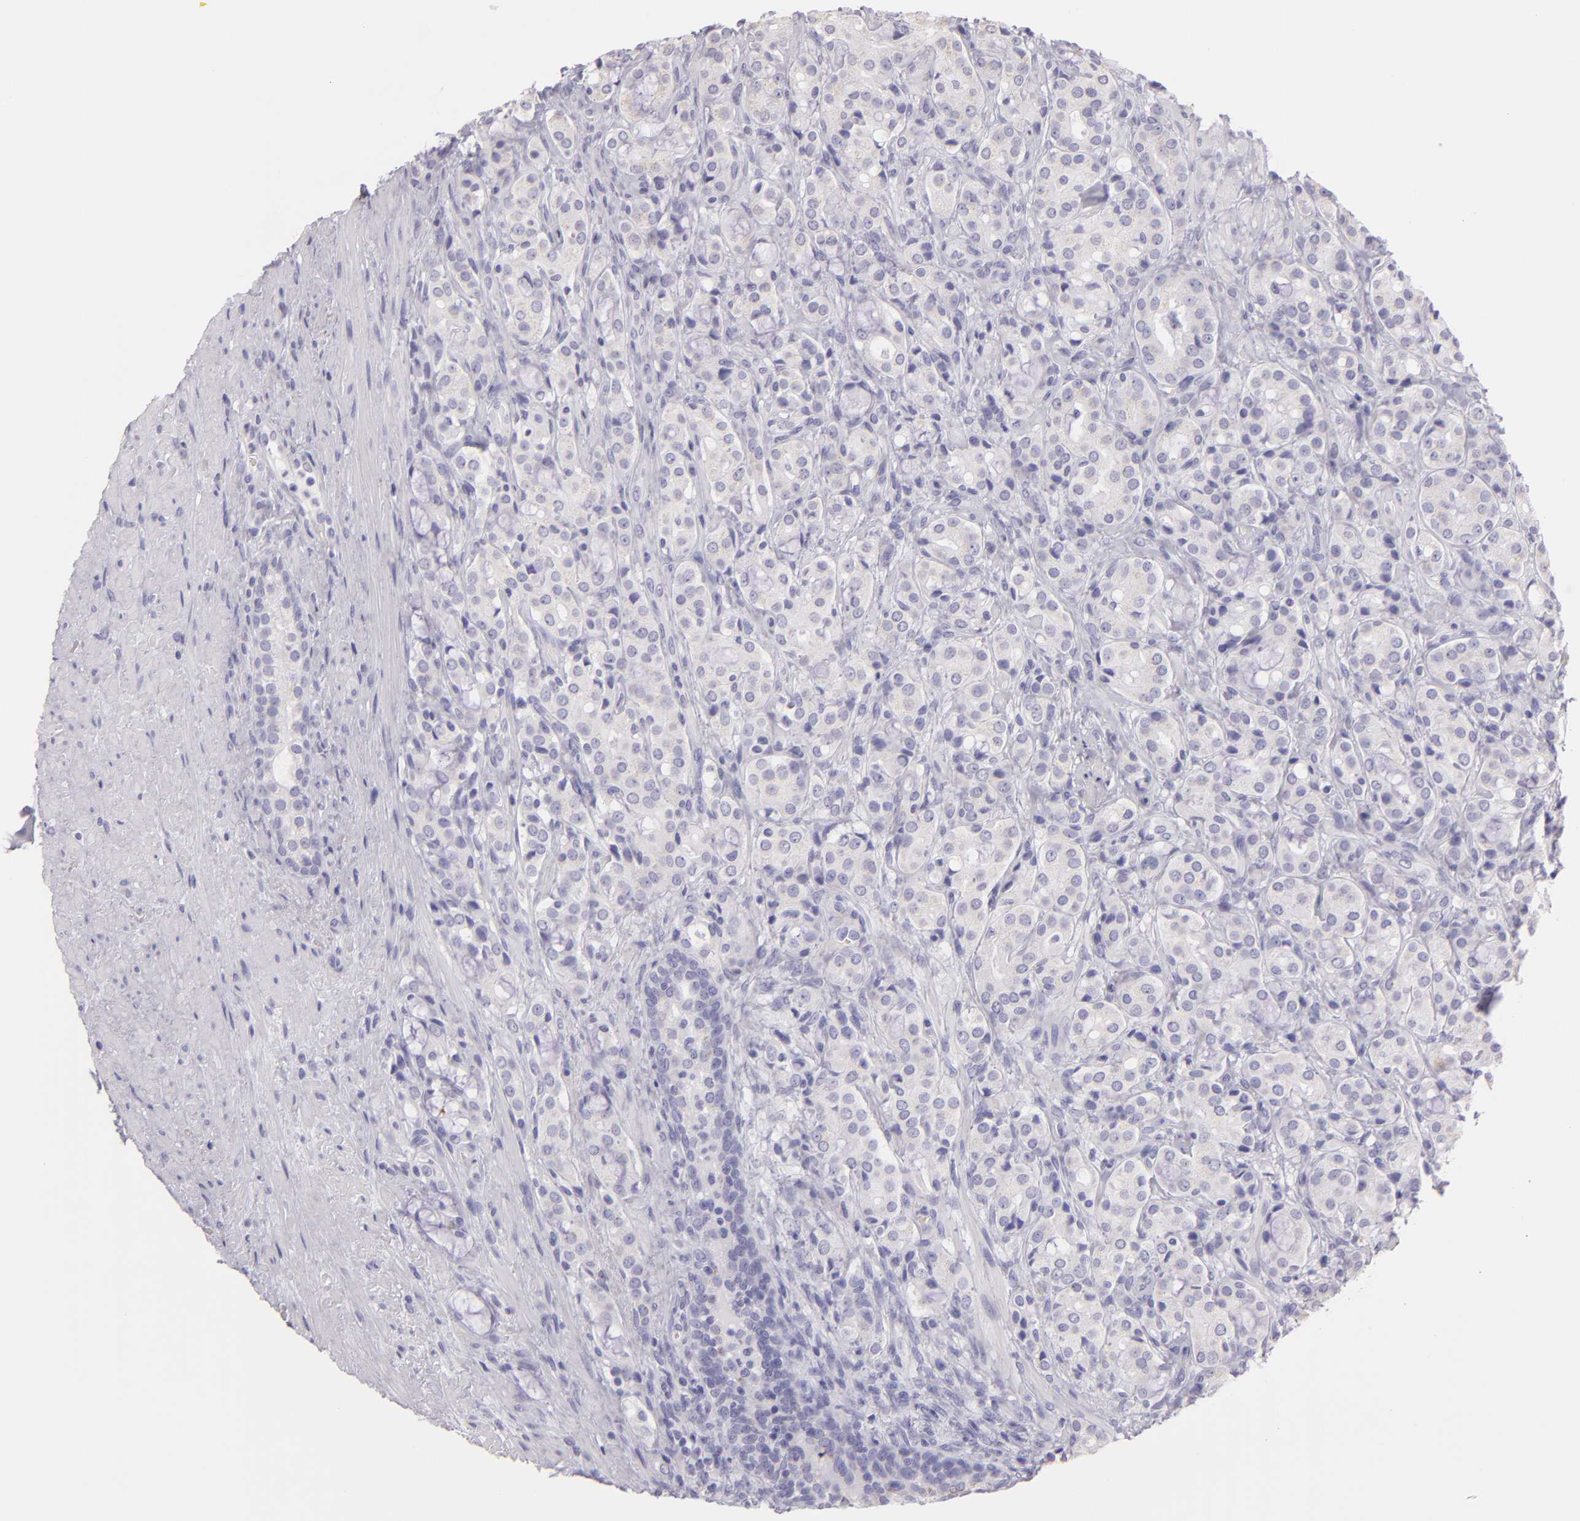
{"staining": {"intensity": "negative", "quantity": "none", "location": "none"}, "tissue": "prostate cancer", "cell_type": "Tumor cells", "image_type": "cancer", "snomed": [{"axis": "morphology", "description": "Adenocarcinoma, High grade"}, {"axis": "topography", "description": "Prostate"}], "caption": "This is a photomicrograph of immunohistochemistry staining of prostate adenocarcinoma (high-grade), which shows no expression in tumor cells. The staining was performed using DAB (3,3'-diaminobenzidine) to visualize the protein expression in brown, while the nuclei were stained in blue with hematoxylin (Magnification: 20x).", "gene": "MUC5AC", "patient": {"sex": "male", "age": 72}}